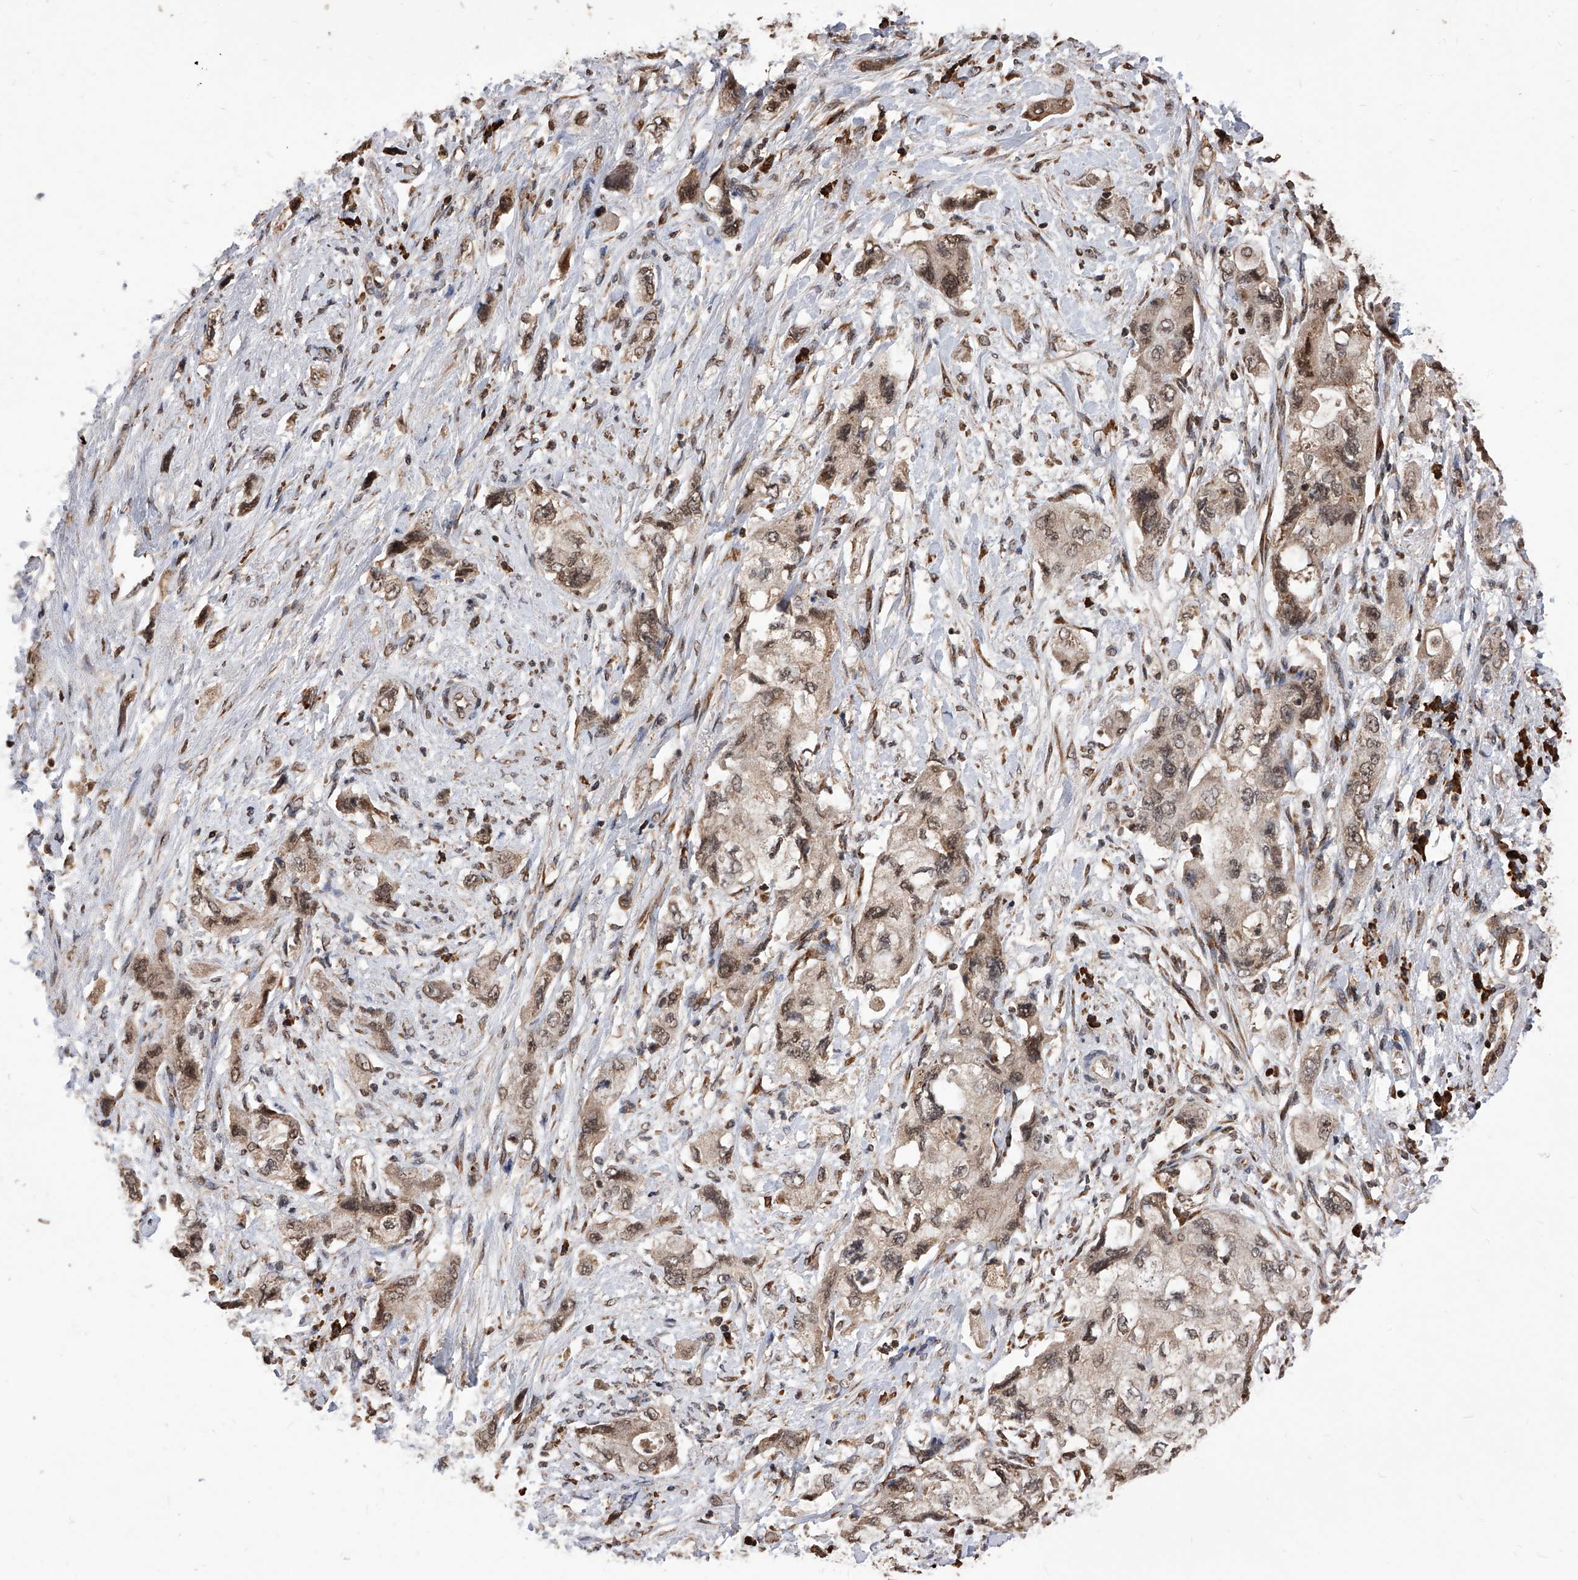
{"staining": {"intensity": "moderate", "quantity": ">75%", "location": "cytoplasmic/membranous,nuclear"}, "tissue": "pancreatic cancer", "cell_type": "Tumor cells", "image_type": "cancer", "snomed": [{"axis": "morphology", "description": "Adenocarcinoma, NOS"}, {"axis": "topography", "description": "Pancreas"}], "caption": "A brown stain highlights moderate cytoplasmic/membranous and nuclear staining of a protein in pancreatic cancer tumor cells.", "gene": "ID1", "patient": {"sex": "female", "age": 73}}